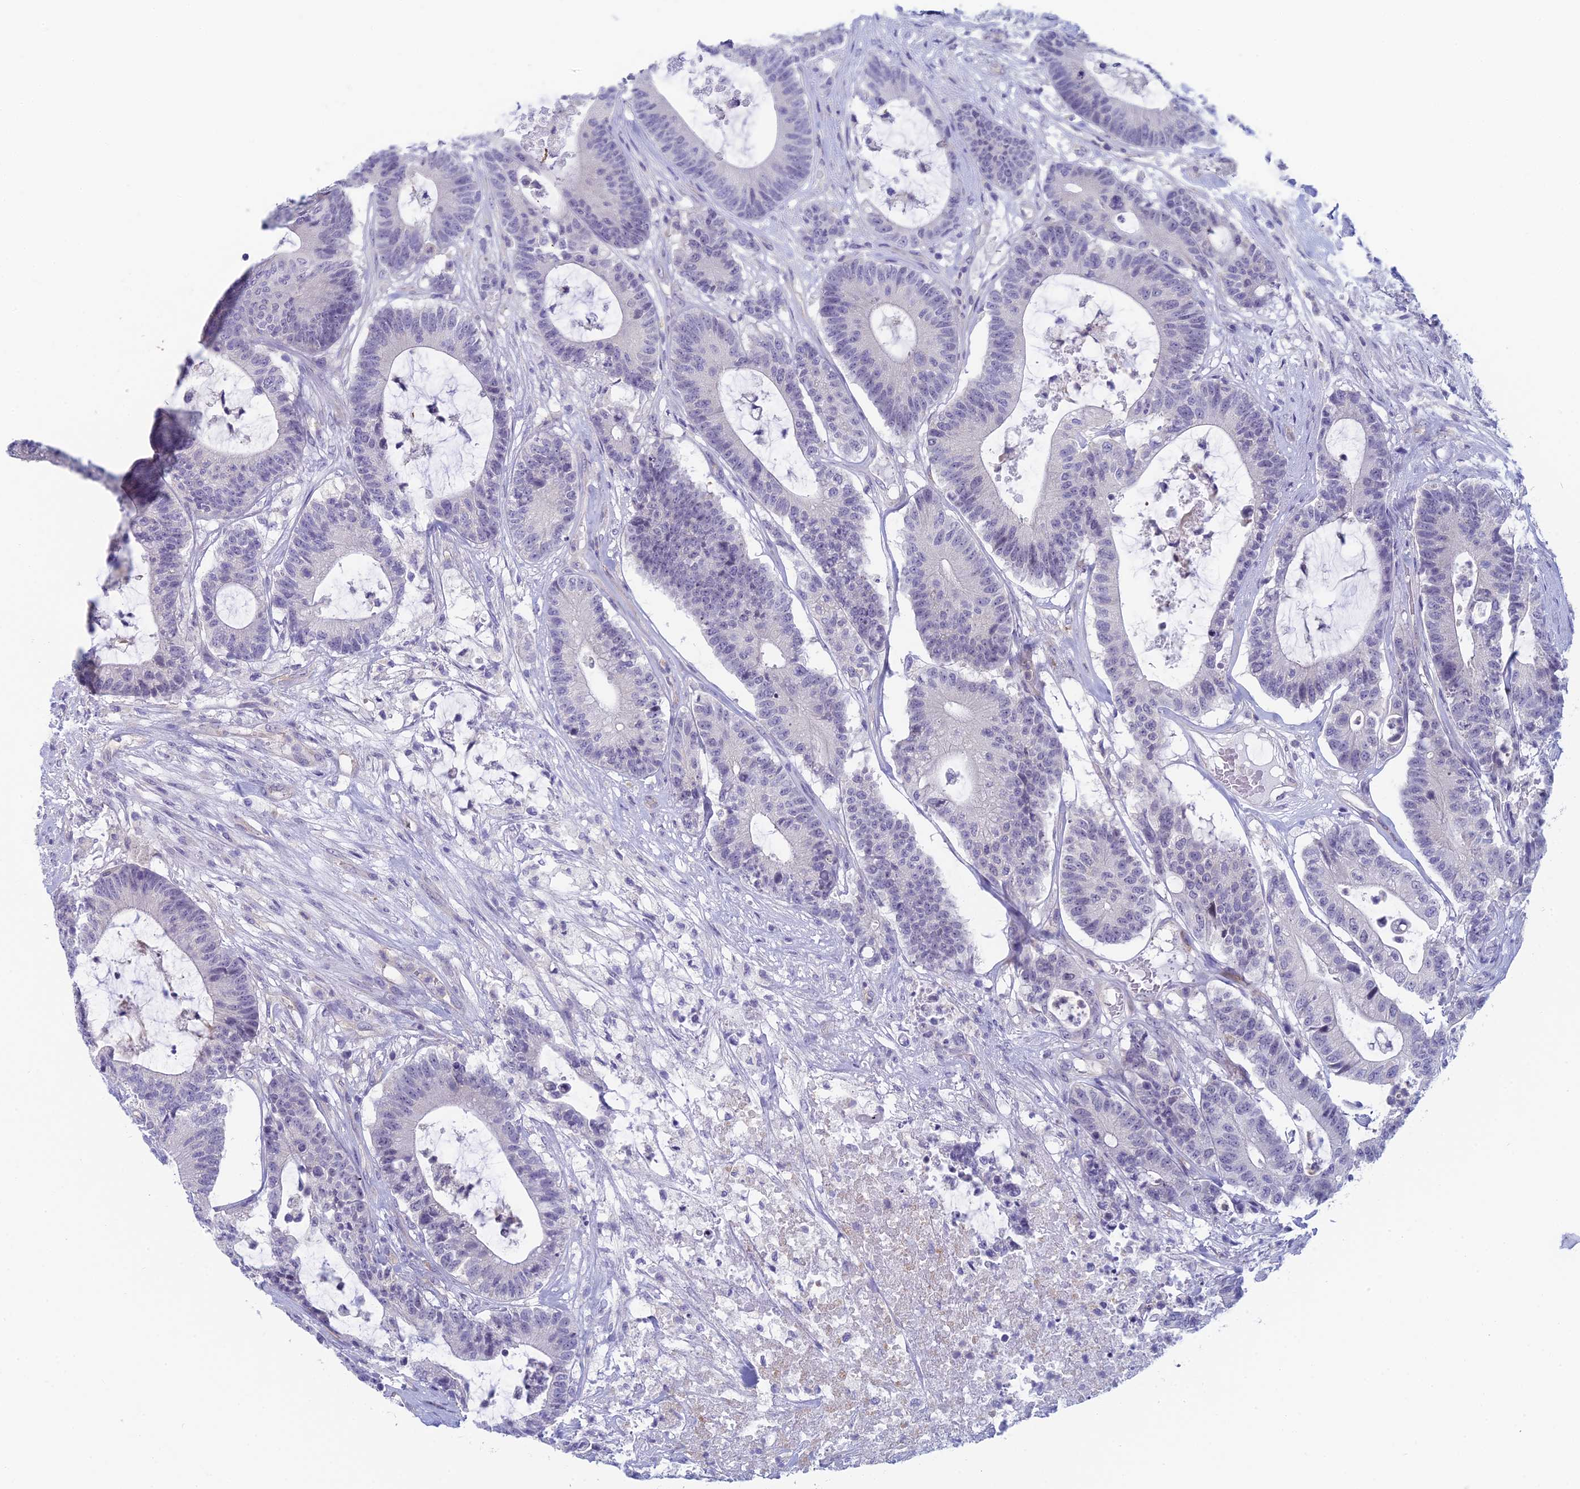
{"staining": {"intensity": "negative", "quantity": "none", "location": "none"}, "tissue": "colorectal cancer", "cell_type": "Tumor cells", "image_type": "cancer", "snomed": [{"axis": "morphology", "description": "Adenocarcinoma, NOS"}, {"axis": "topography", "description": "Colon"}], "caption": "A histopathology image of human colorectal cancer (adenocarcinoma) is negative for staining in tumor cells.", "gene": "PPP1R26", "patient": {"sex": "female", "age": 84}}